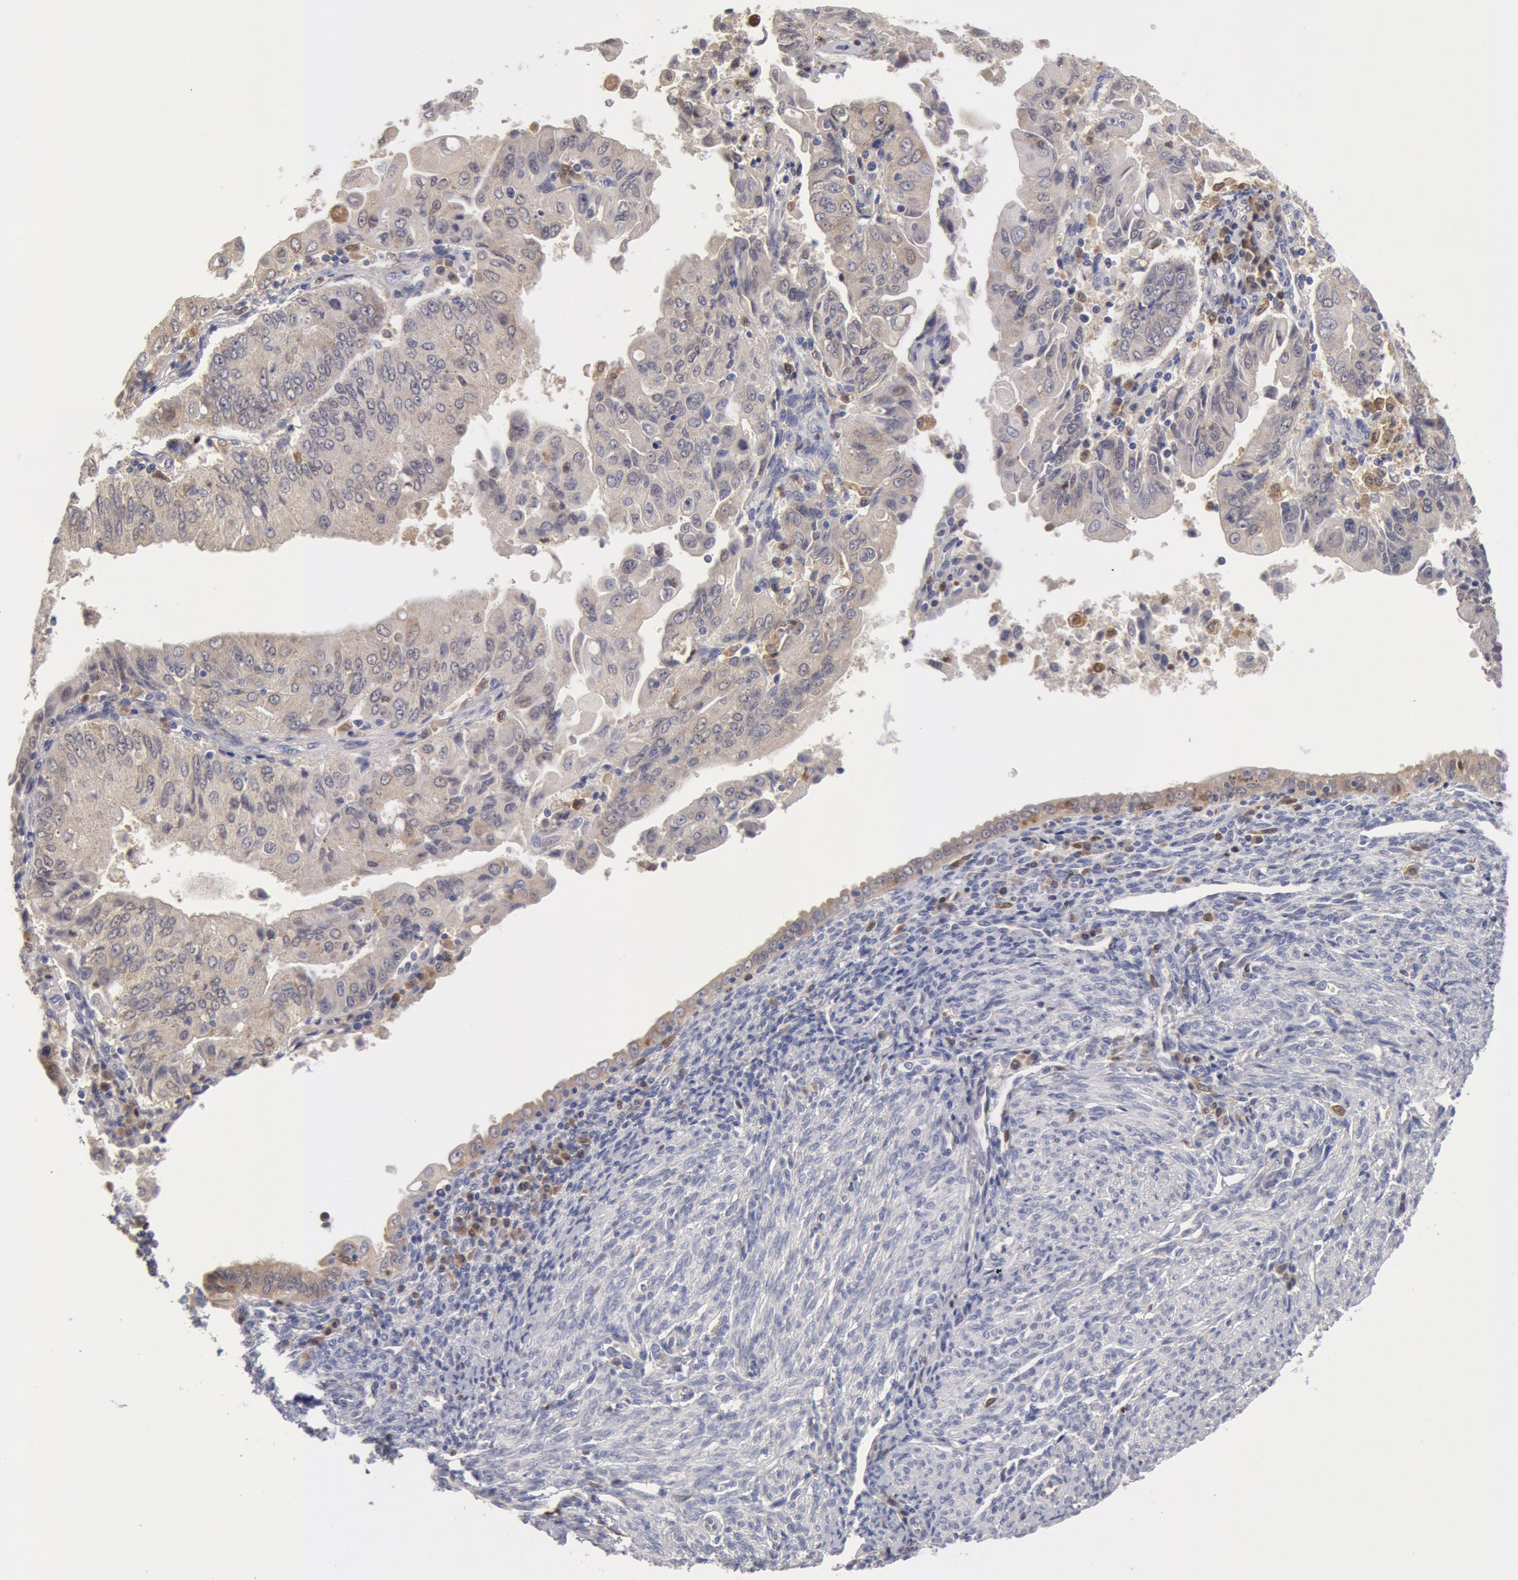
{"staining": {"intensity": "weak", "quantity": ">75%", "location": "cytoplasmic/membranous"}, "tissue": "endometrial cancer", "cell_type": "Tumor cells", "image_type": "cancer", "snomed": [{"axis": "morphology", "description": "Adenocarcinoma, NOS"}, {"axis": "topography", "description": "Endometrium"}], "caption": "Immunohistochemical staining of endometrial cancer (adenocarcinoma) demonstrates low levels of weak cytoplasmic/membranous protein expression in approximately >75% of tumor cells. The protein is stained brown, and the nuclei are stained in blue (DAB (3,3'-diaminobenzidine) IHC with brightfield microscopy, high magnification).", "gene": "SYK", "patient": {"sex": "female", "age": 75}}